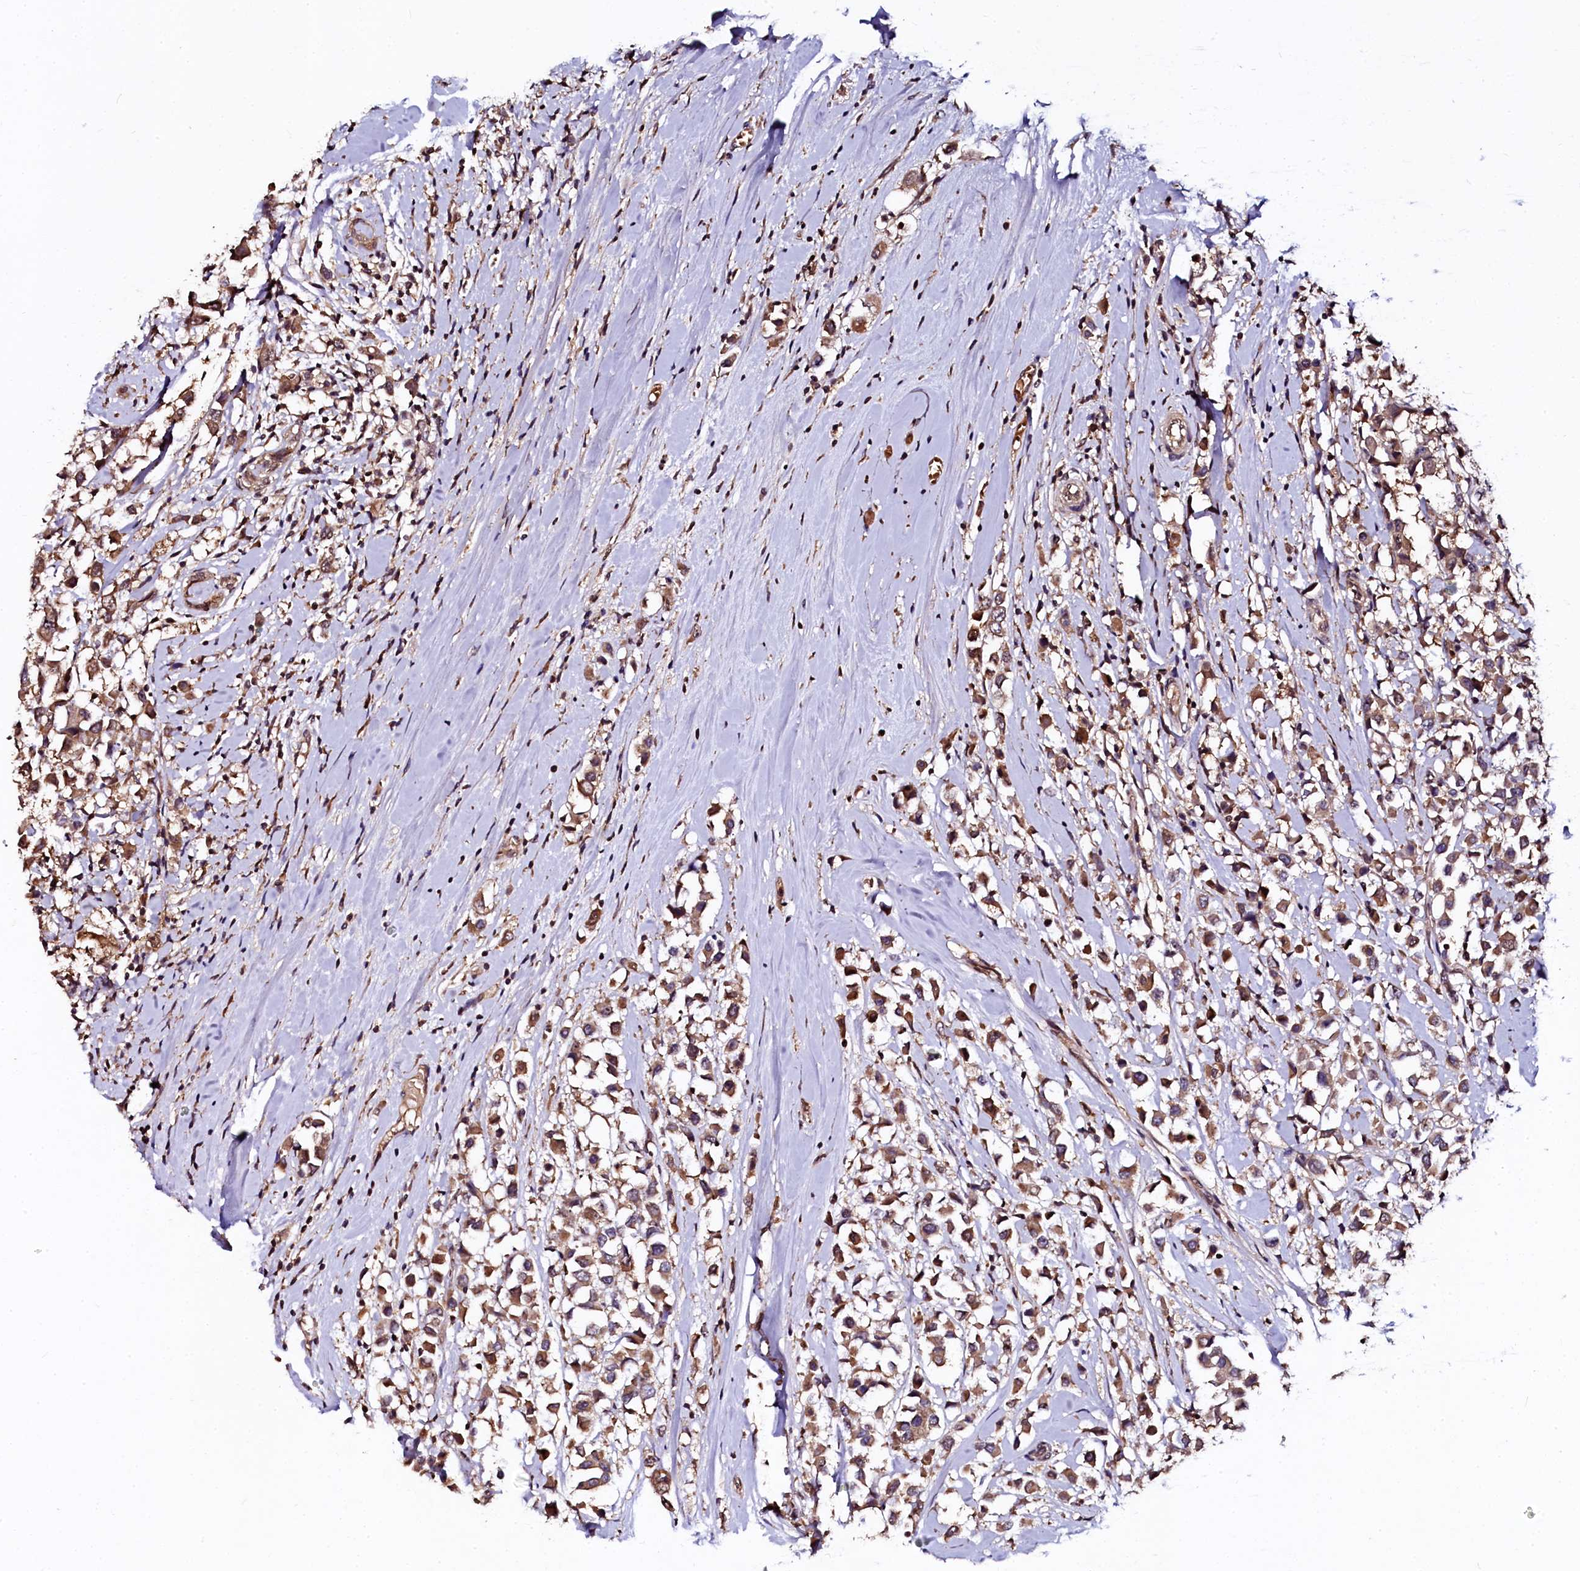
{"staining": {"intensity": "moderate", "quantity": ">75%", "location": "cytoplasmic/membranous"}, "tissue": "breast cancer", "cell_type": "Tumor cells", "image_type": "cancer", "snomed": [{"axis": "morphology", "description": "Duct carcinoma"}, {"axis": "topography", "description": "Breast"}], "caption": "An image showing moderate cytoplasmic/membranous expression in about >75% of tumor cells in breast cancer (invasive ductal carcinoma), as visualized by brown immunohistochemical staining.", "gene": "N4BP1", "patient": {"sex": "female", "age": 61}}